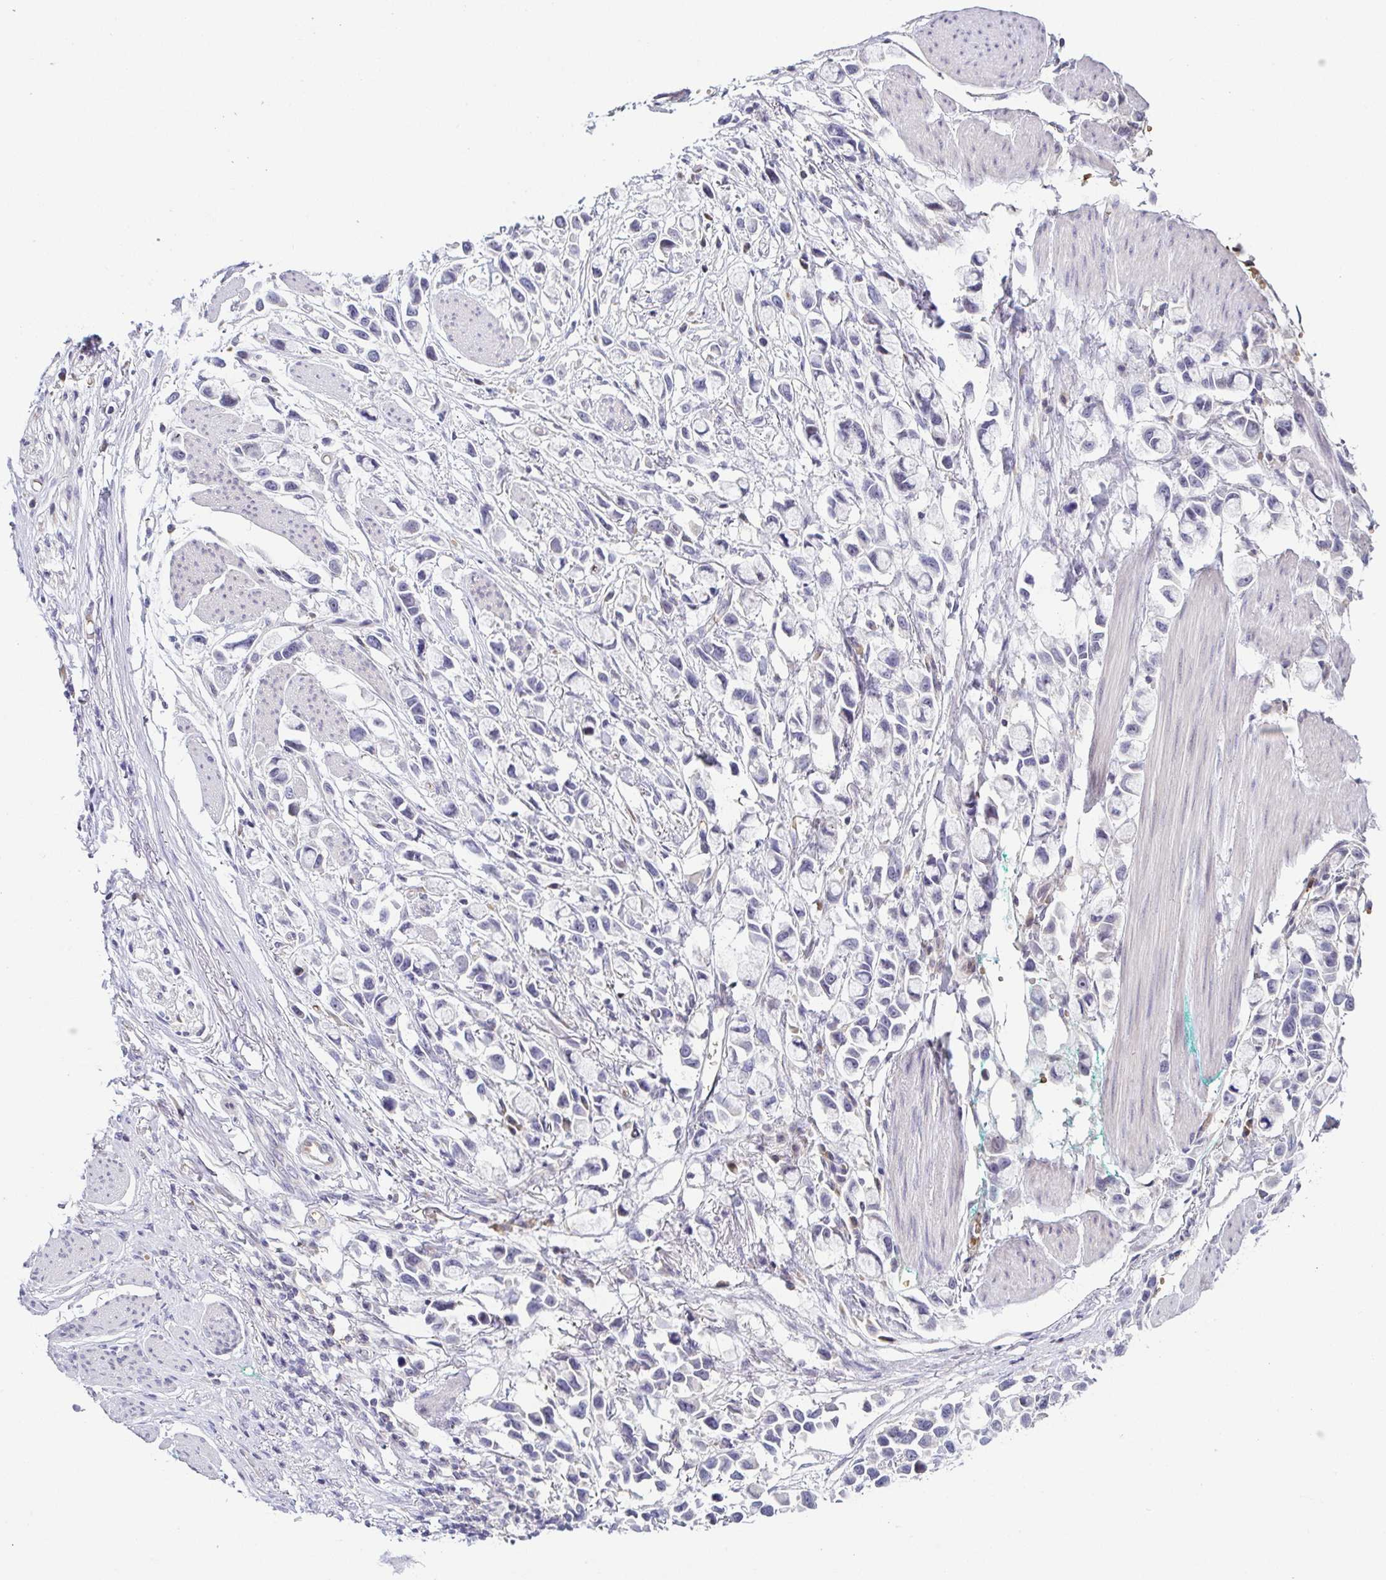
{"staining": {"intensity": "negative", "quantity": "none", "location": "none"}, "tissue": "stomach cancer", "cell_type": "Tumor cells", "image_type": "cancer", "snomed": [{"axis": "morphology", "description": "Adenocarcinoma, NOS"}, {"axis": "topography", "description": "Stomach"}], "caption": "Stomach cancer was stained to show a protein in brown. There is no significant positivity in tumor cells.", "gene": "FAM162B", "patient": {"sex": "female", "age": 81}}